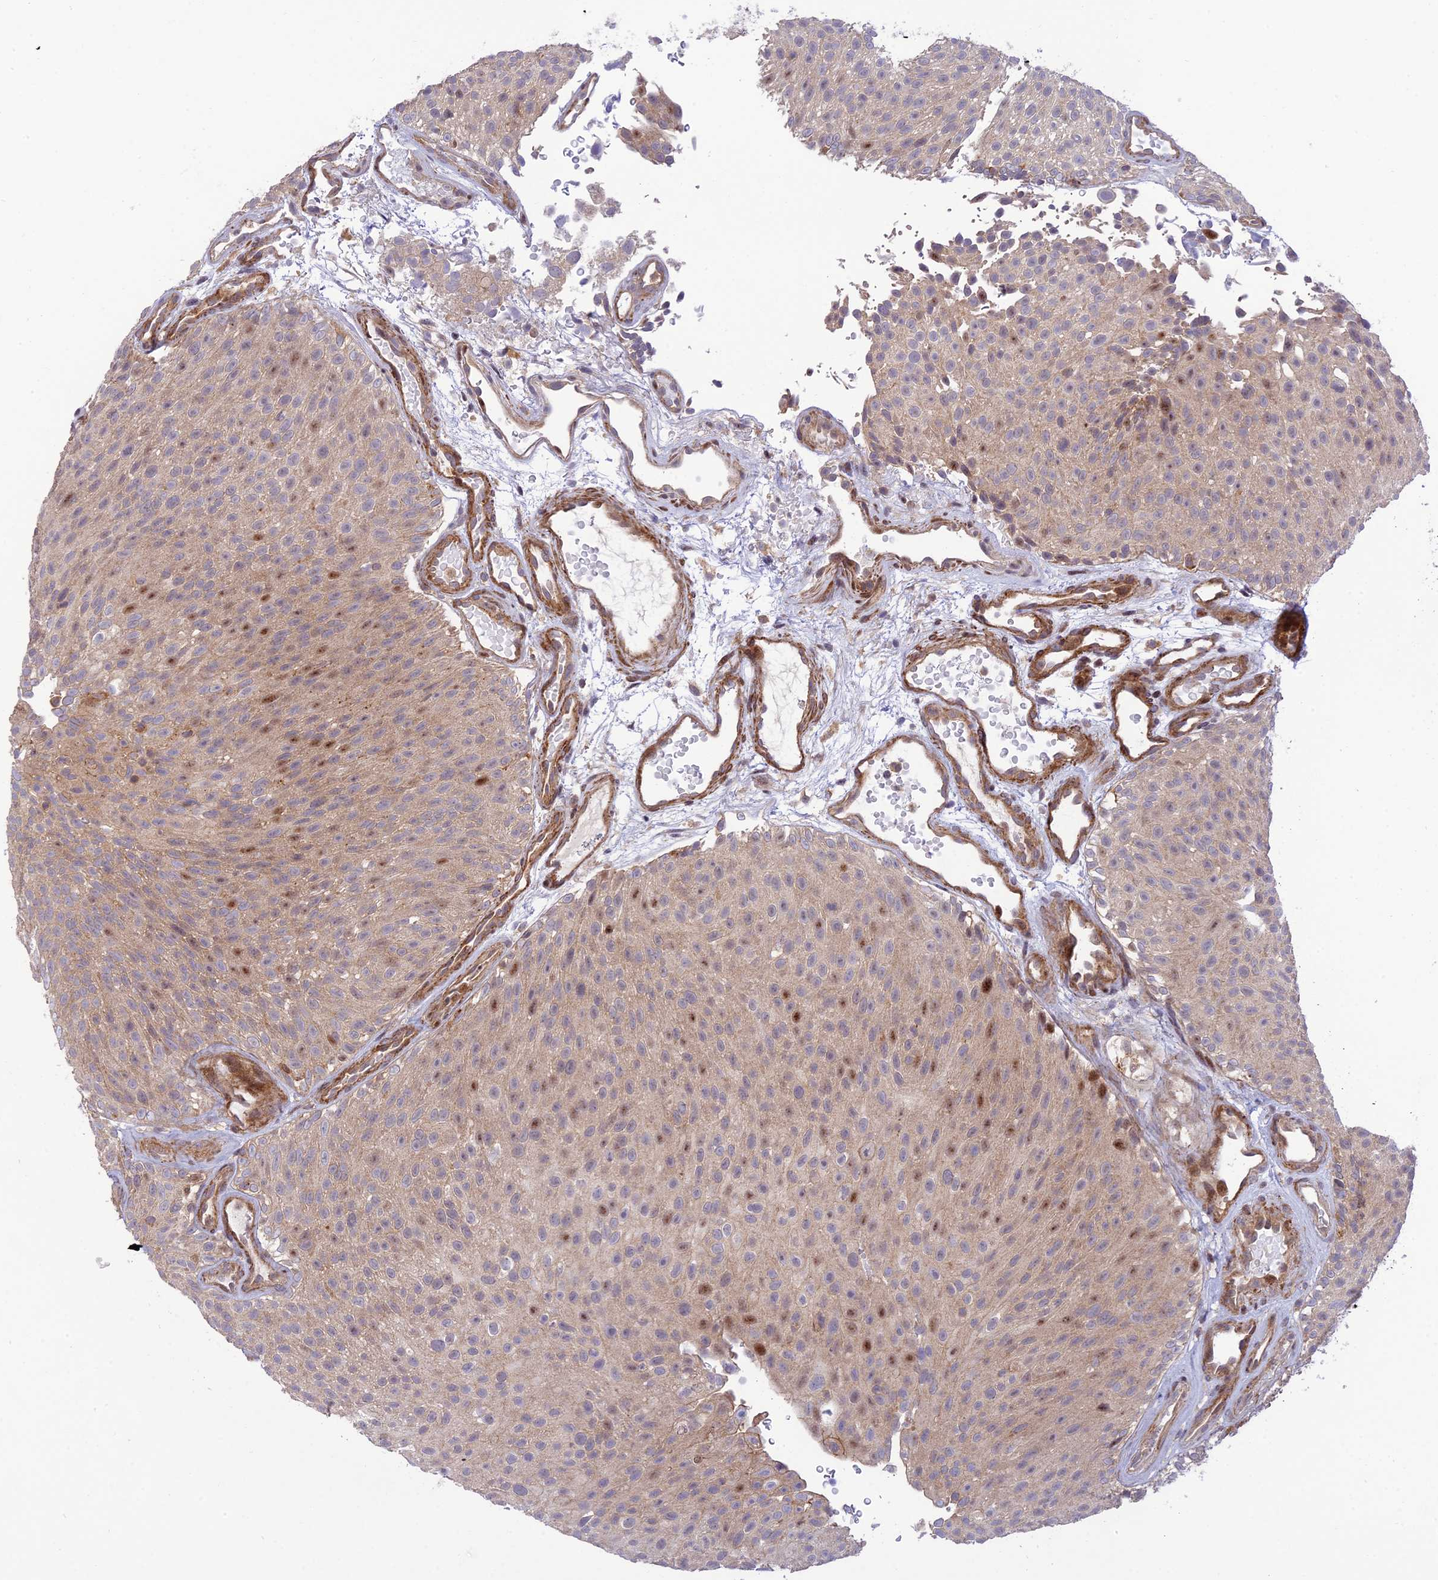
{"staining": {"intensity": "moderate", "quantity": "<25%", "location": "cytoplasmic/membranous,nuclear"}, "tissue": "urothelial cancer", "cell_type": "Tumor cells", "image_type": "cancer", "snomed": [{"axis": "morphology", "description": "Urothelial carcinoma, Low grade"}, {"axis": "topography", "description": "Urinary bladder"}], "caption": "An immunohistochemistry (IHC) histopathology image of neoplastic tissue is shown. Protein staining in brown labels moderate cytoplasmic/membranous and nuclear positivity in low-grade urothelial carcinoma within tumor cells.", "gene": "ZNF584", "patient": {"sex": "male", "age": 78}}